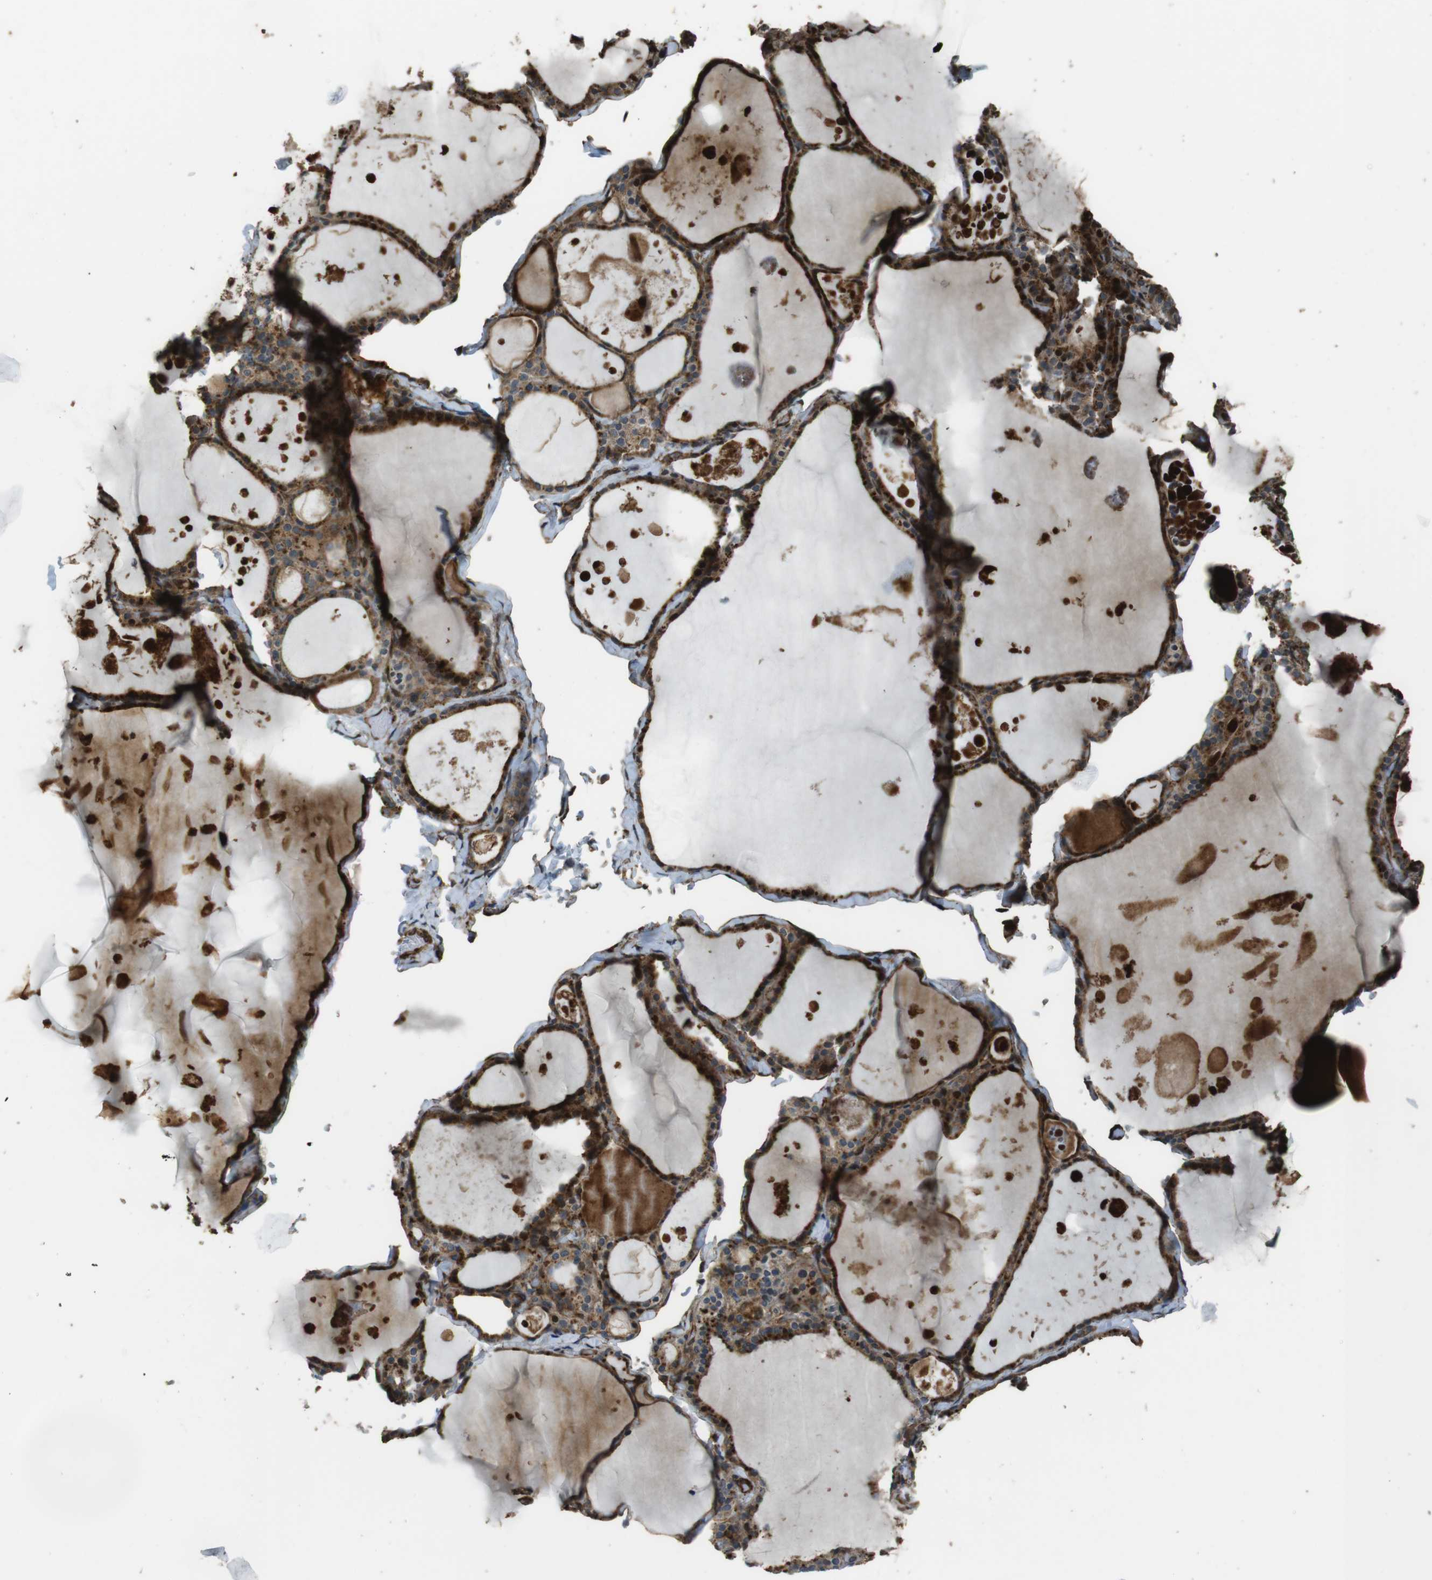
{"staining": {"intensity": "strong", "quantity": ">75%", "location": "cytoplasmic/membranous"}, "tissue": "thyroid gland", "cell_type": "Glandular cells", "image_type": "normal", "snomed": [{"axis": "morphology", "description": "Normal tissue, NOS"}, {"axis": "topography", "description": "Thyroid gland"}], "caption": "A photomicrograph showing strong cytoplasmic/membranous staining in about >75% of glandular cells in normal thyroid gland, as visualized by brown immunohistochemical staining.", "gene": "MSRB3", "patient": {"sex": "male", "age": 56}}